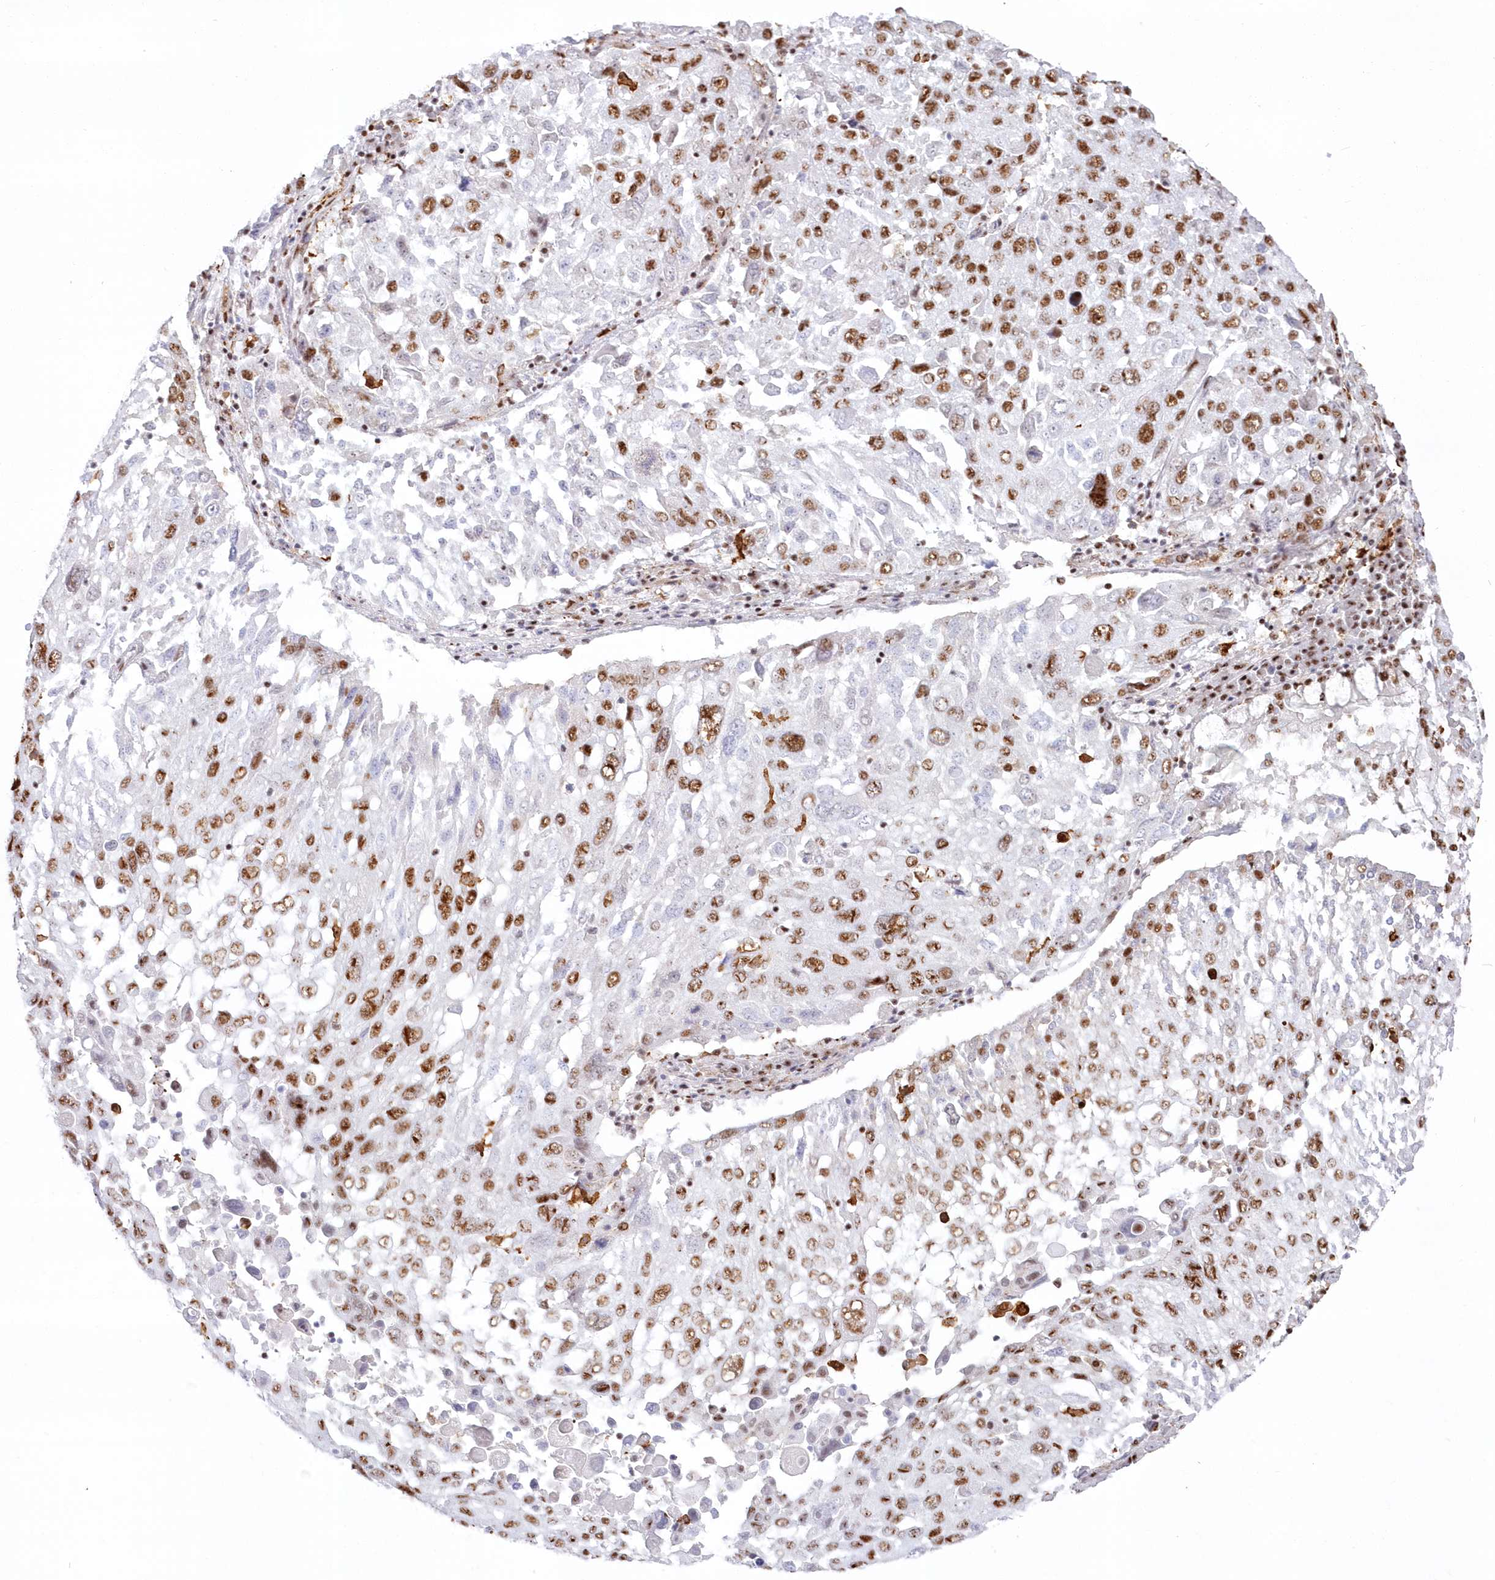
{"staining": {"intensity": "moderate", "quantity": ">75%", "location": "nuclear"}, "tissue": "lung cancer", "cell_type": "Tumor cells", "image_type": "cancer", "snomed": [{"axis": "morphology", "description": "Squamous cell carcinoma, NOS"}, {"axis": "topography", "description": "Lung"}], "caption": "Protein staining exhibits moderate nuclear expression in about >75% of tumor cells in lung cancer (squamous cell carcinoma).", "gene": "DDX46", "patient": {"sex": "male", "age": 65}}